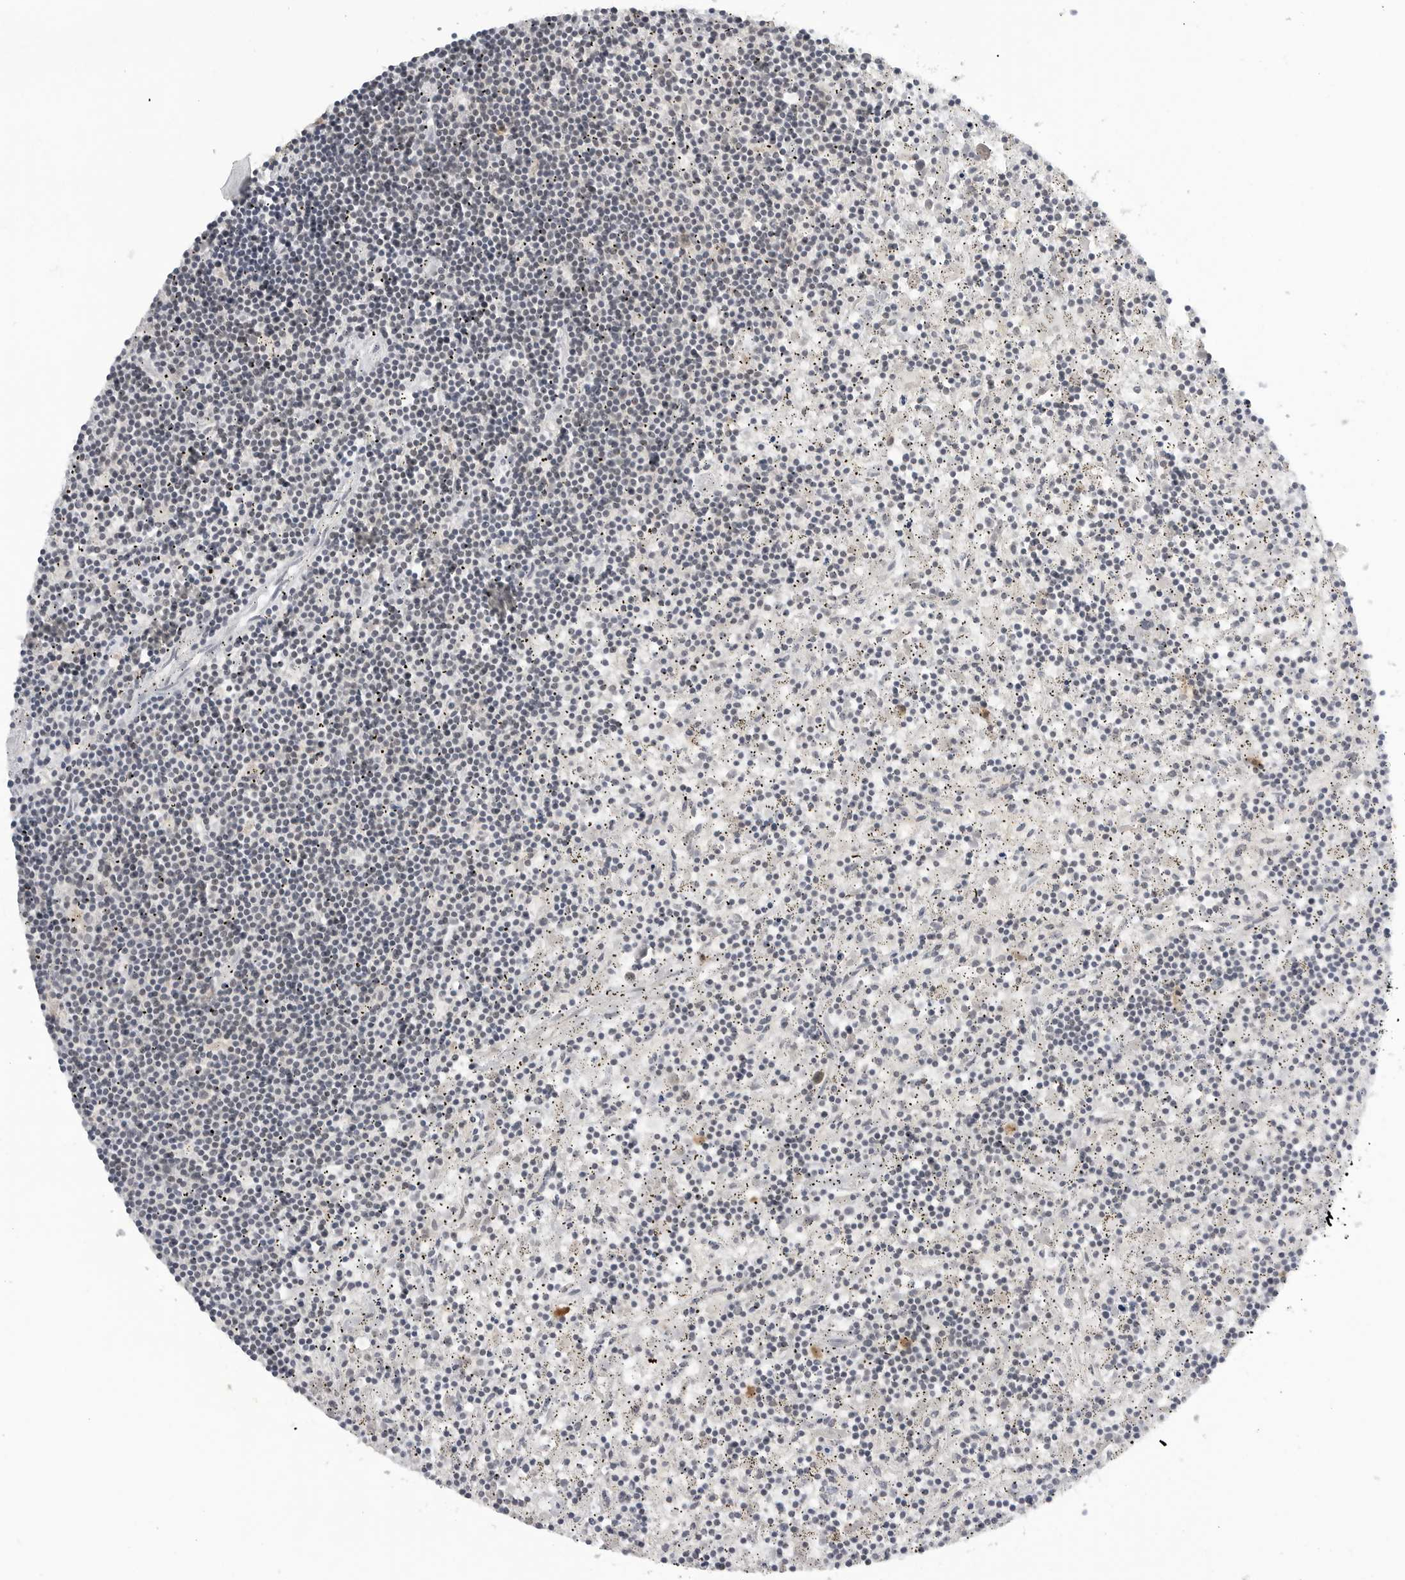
{"staining": {"intensity": "negative", "quantity": "none", "location": "none"}, "tissue": "lymphoma", "cell_type": "Tumor cells", "image_type": "cancer", "snomed": [{"axis": "morphology", "description": "Malignant lymphoma, non-Hodgkin's type, Low grade"}, {"axis": "topography", "description": "Spleen"}], "caption": "Micrograph shows no significant protein staining in tumor cells of lymphoma. (DAB immunohistochemistry with hematoxylin counter stain).", "gene": "WRAP53", "patient": {"sex": "male", "age": 76}}